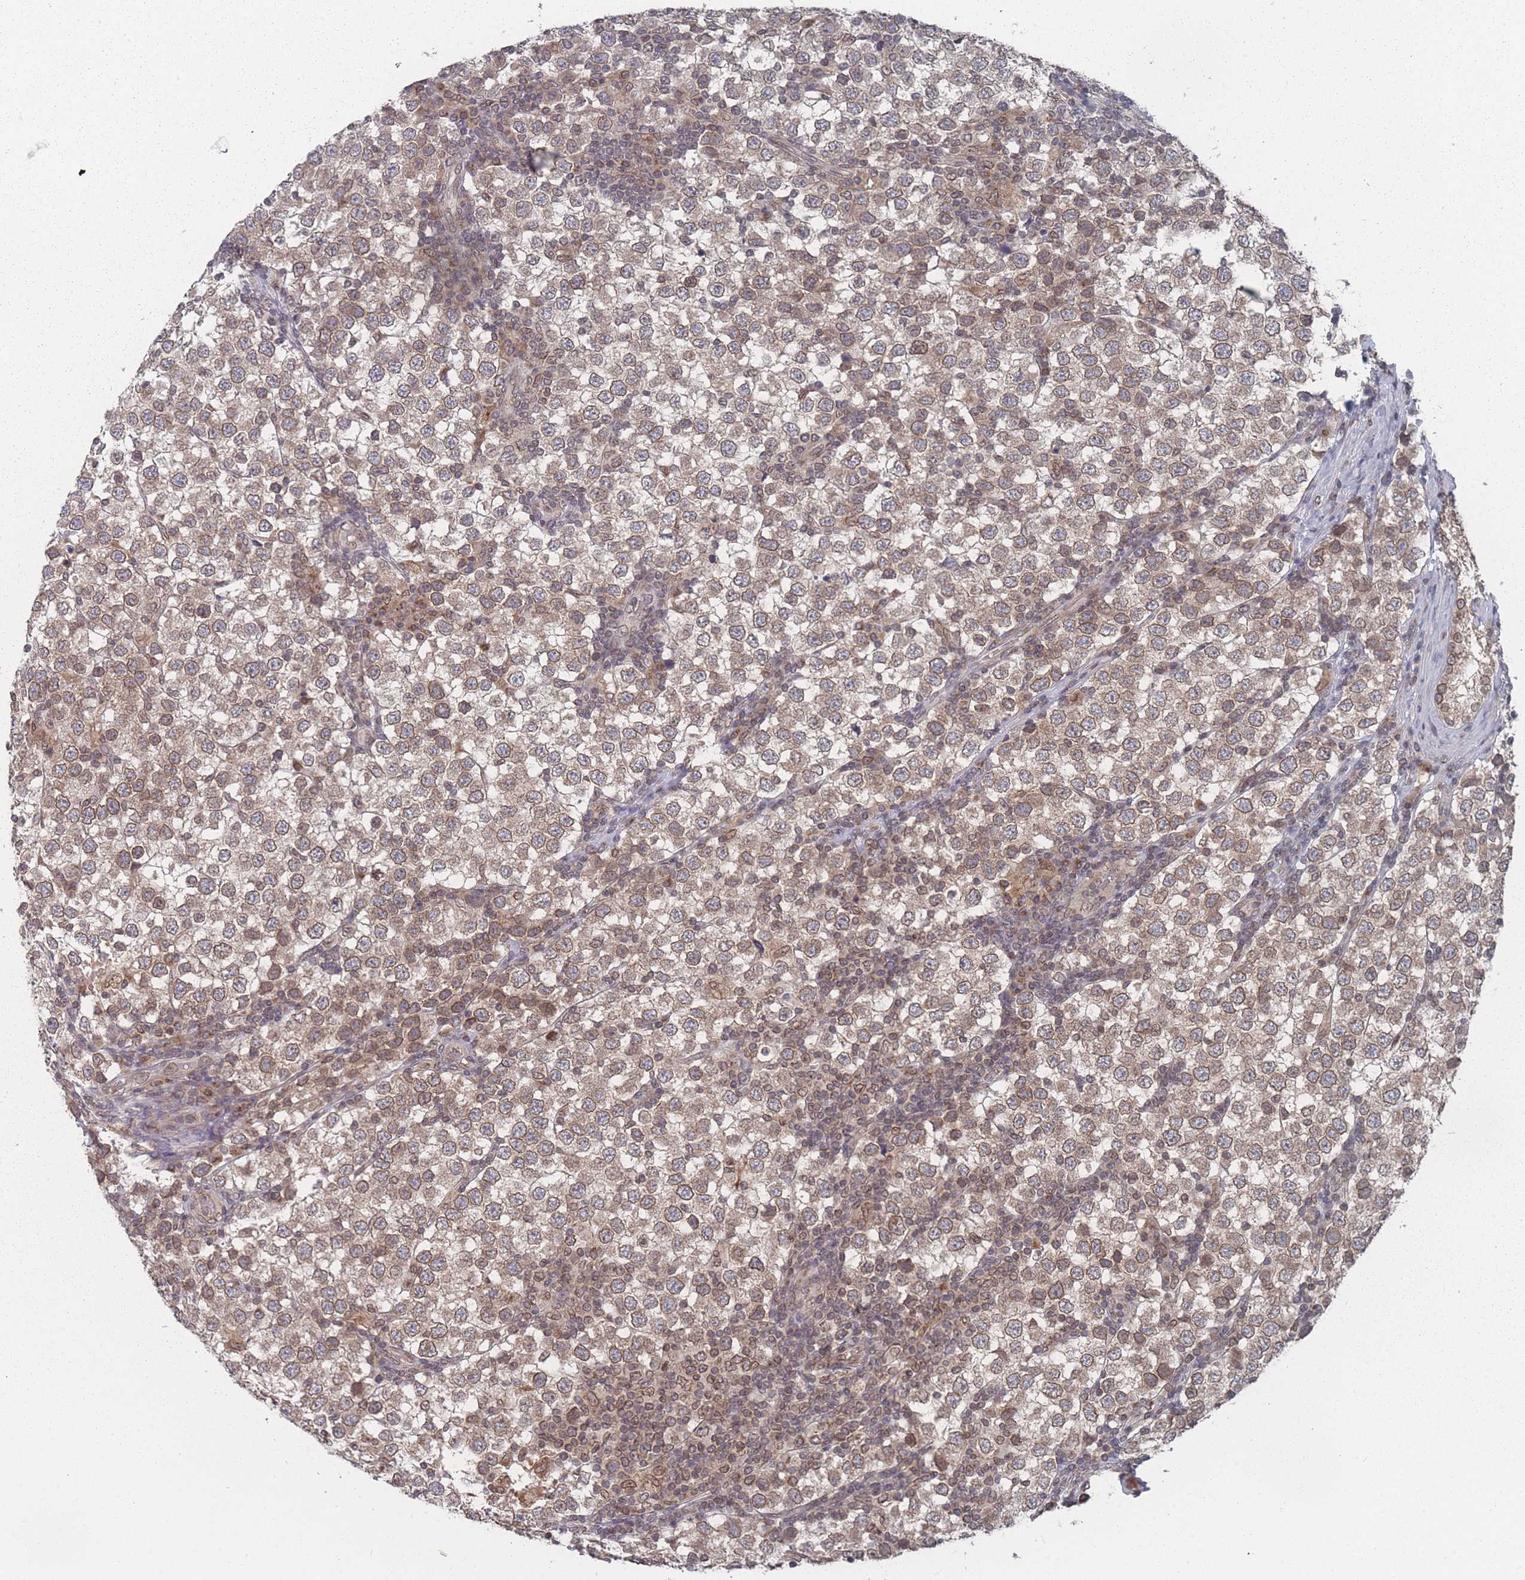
{"staining": {"intensity": "moderate", "quantity": ">75%", "location": "cytoplasmic/membranous,nuclear"}, "tissue": "testis cancer", "cell_type": "Tumor cells", "image_type": "cancer", "snomed": [{"axis": "morphology", "description": "Seminoma, NOS"}, {"axis": "topography", "description": "Testis"}], "caption": "Immunohistochemical staining of human testis cancer (seminoma) reveals medium levels of moderate cytoplasmic/membranous and nuclear protein staining in approximately >75% of tumor cells.", "gene": "TBC1D25", "patient": {"sex": "male", "age": 34}}